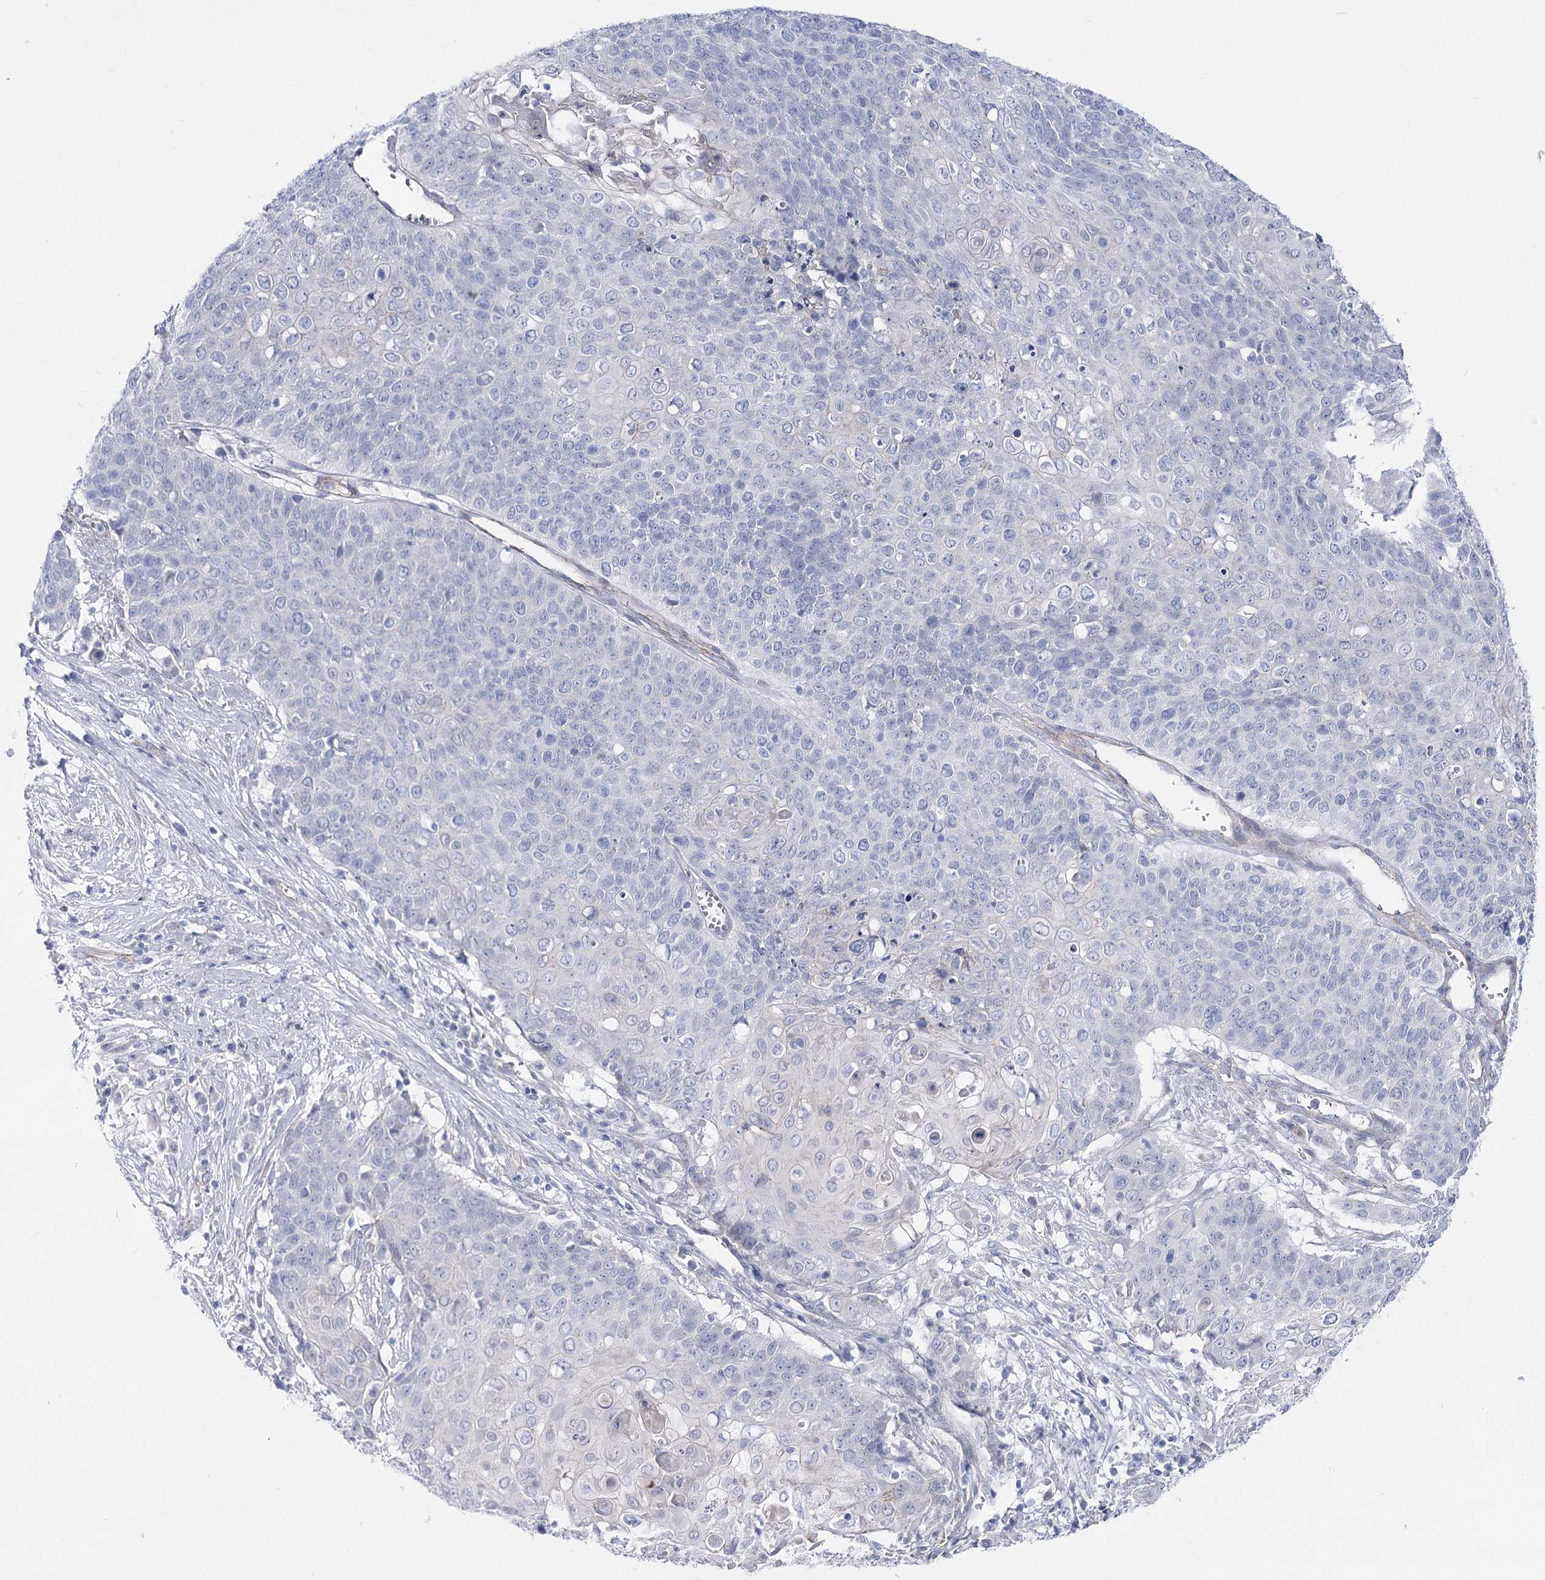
{"staining": {"intensity": "negative", "quantity": "none", "location": "none"}, "tissue": "cervical cancer", "cell_type": "Tumor cells", "image_type": "cancer", "snomed": [{"axis": "morphology", "description": "Squamous cell carcinoma, NOS"}, {"axis": "topography", "description": "Cervix"}], "caption": "Protein analysis of cervical cancer (squamous cell carcinoma) demonstrates no significant staining in tumor cells.", "gene": "NRAP", "patient": {"sex": "female", "age": 39}}